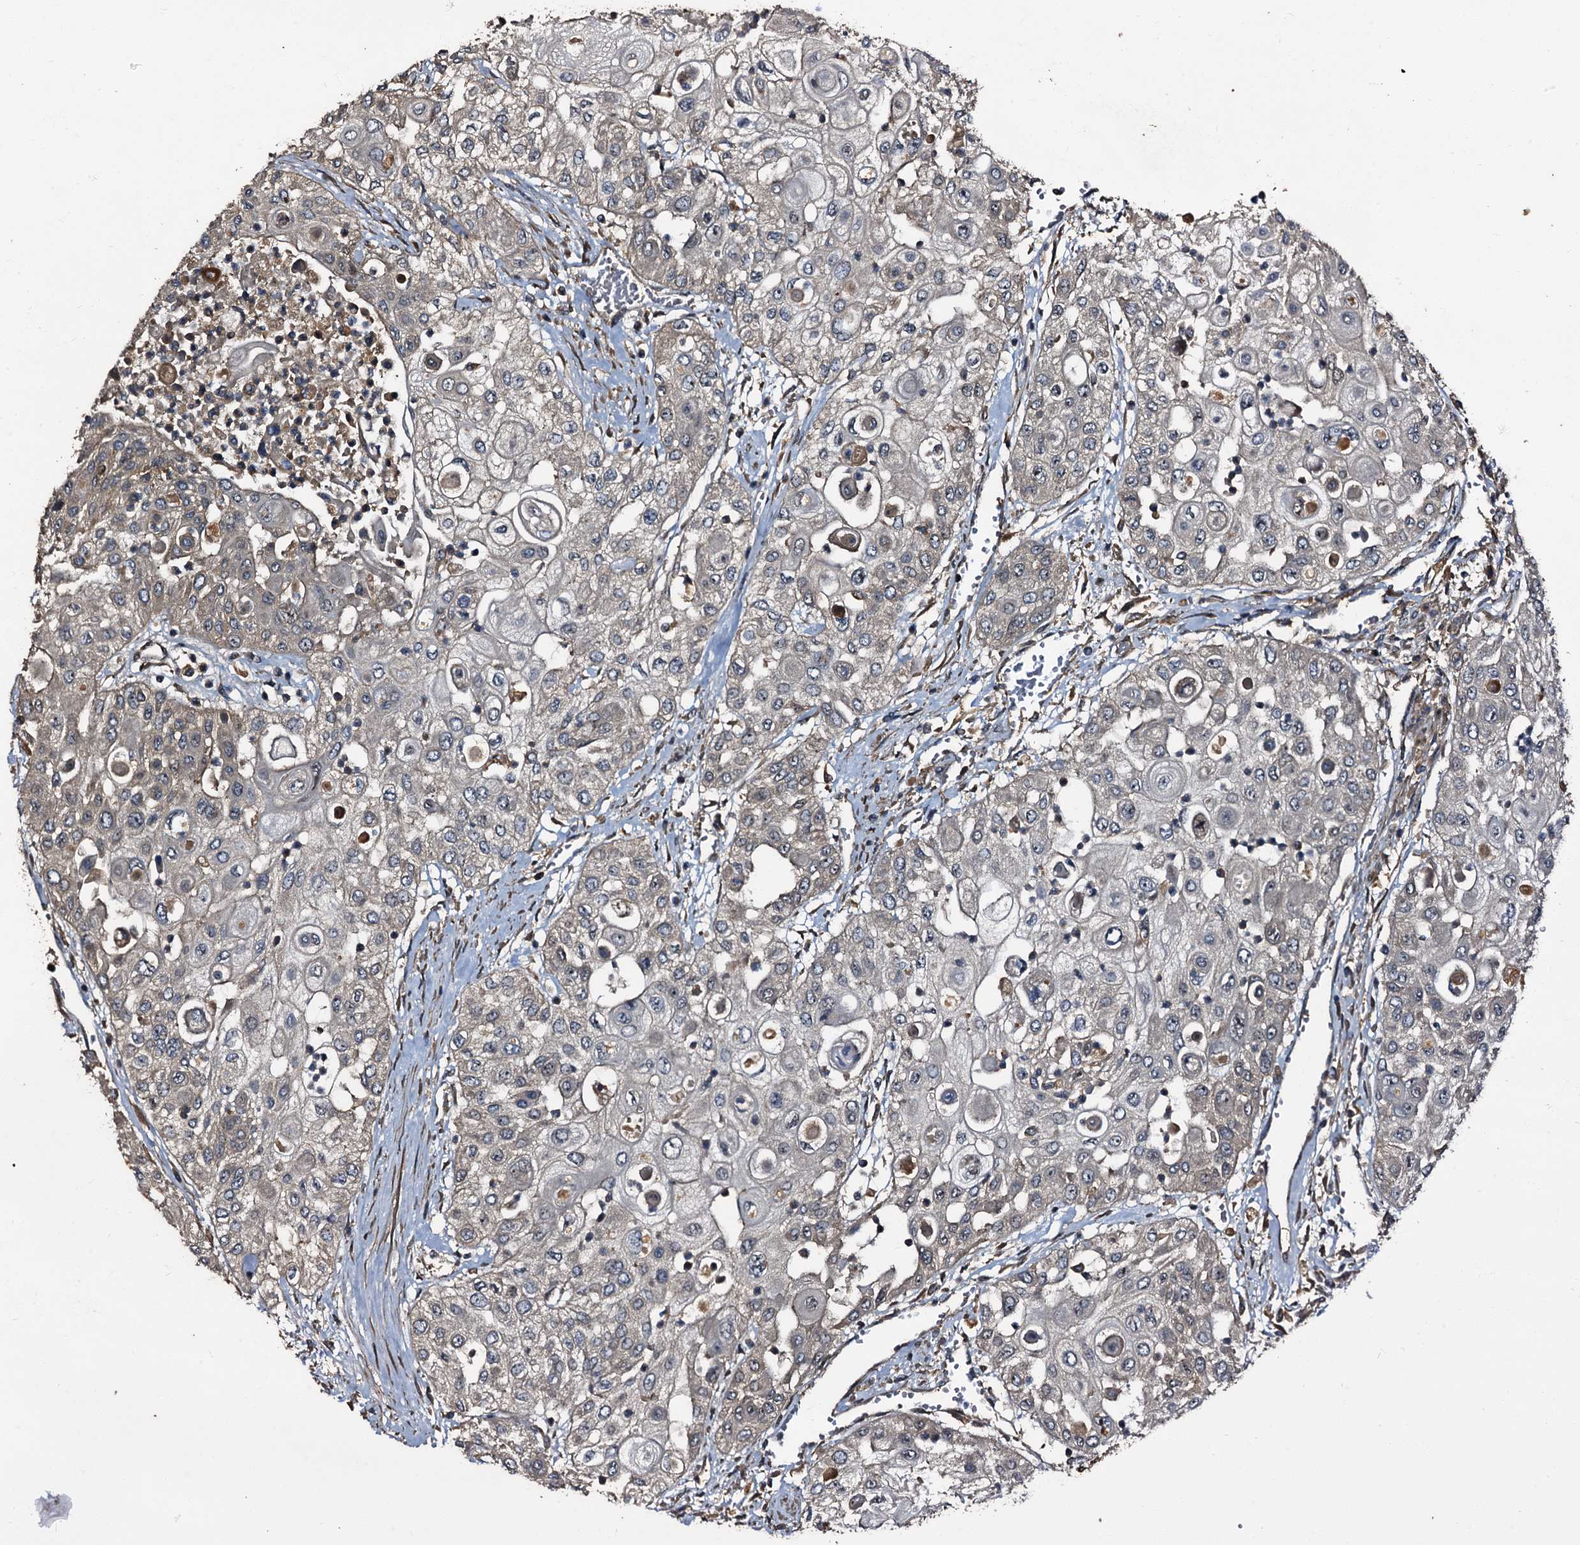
{"staining": {"intensity": "weak", "quantity": "<25%", "location": "cytoplasmic/membranous"}, "tissue": "urothelial cancer", "cell_type": "Tumor cells", "image_type": "cancer", "snomed": [{"axis": "morphology", "description": "Urothelial carcinoma, High grade"}, {"axis": "topography", "description": "Urinary bladder"}], "caption": "Immunohistochemistry (IHC) of human urothelial carcinoma (high-grade) exhibits no expression in tumor cells.", "gene": "PEX5", "patient": {"sex": "female", "age": 79}}